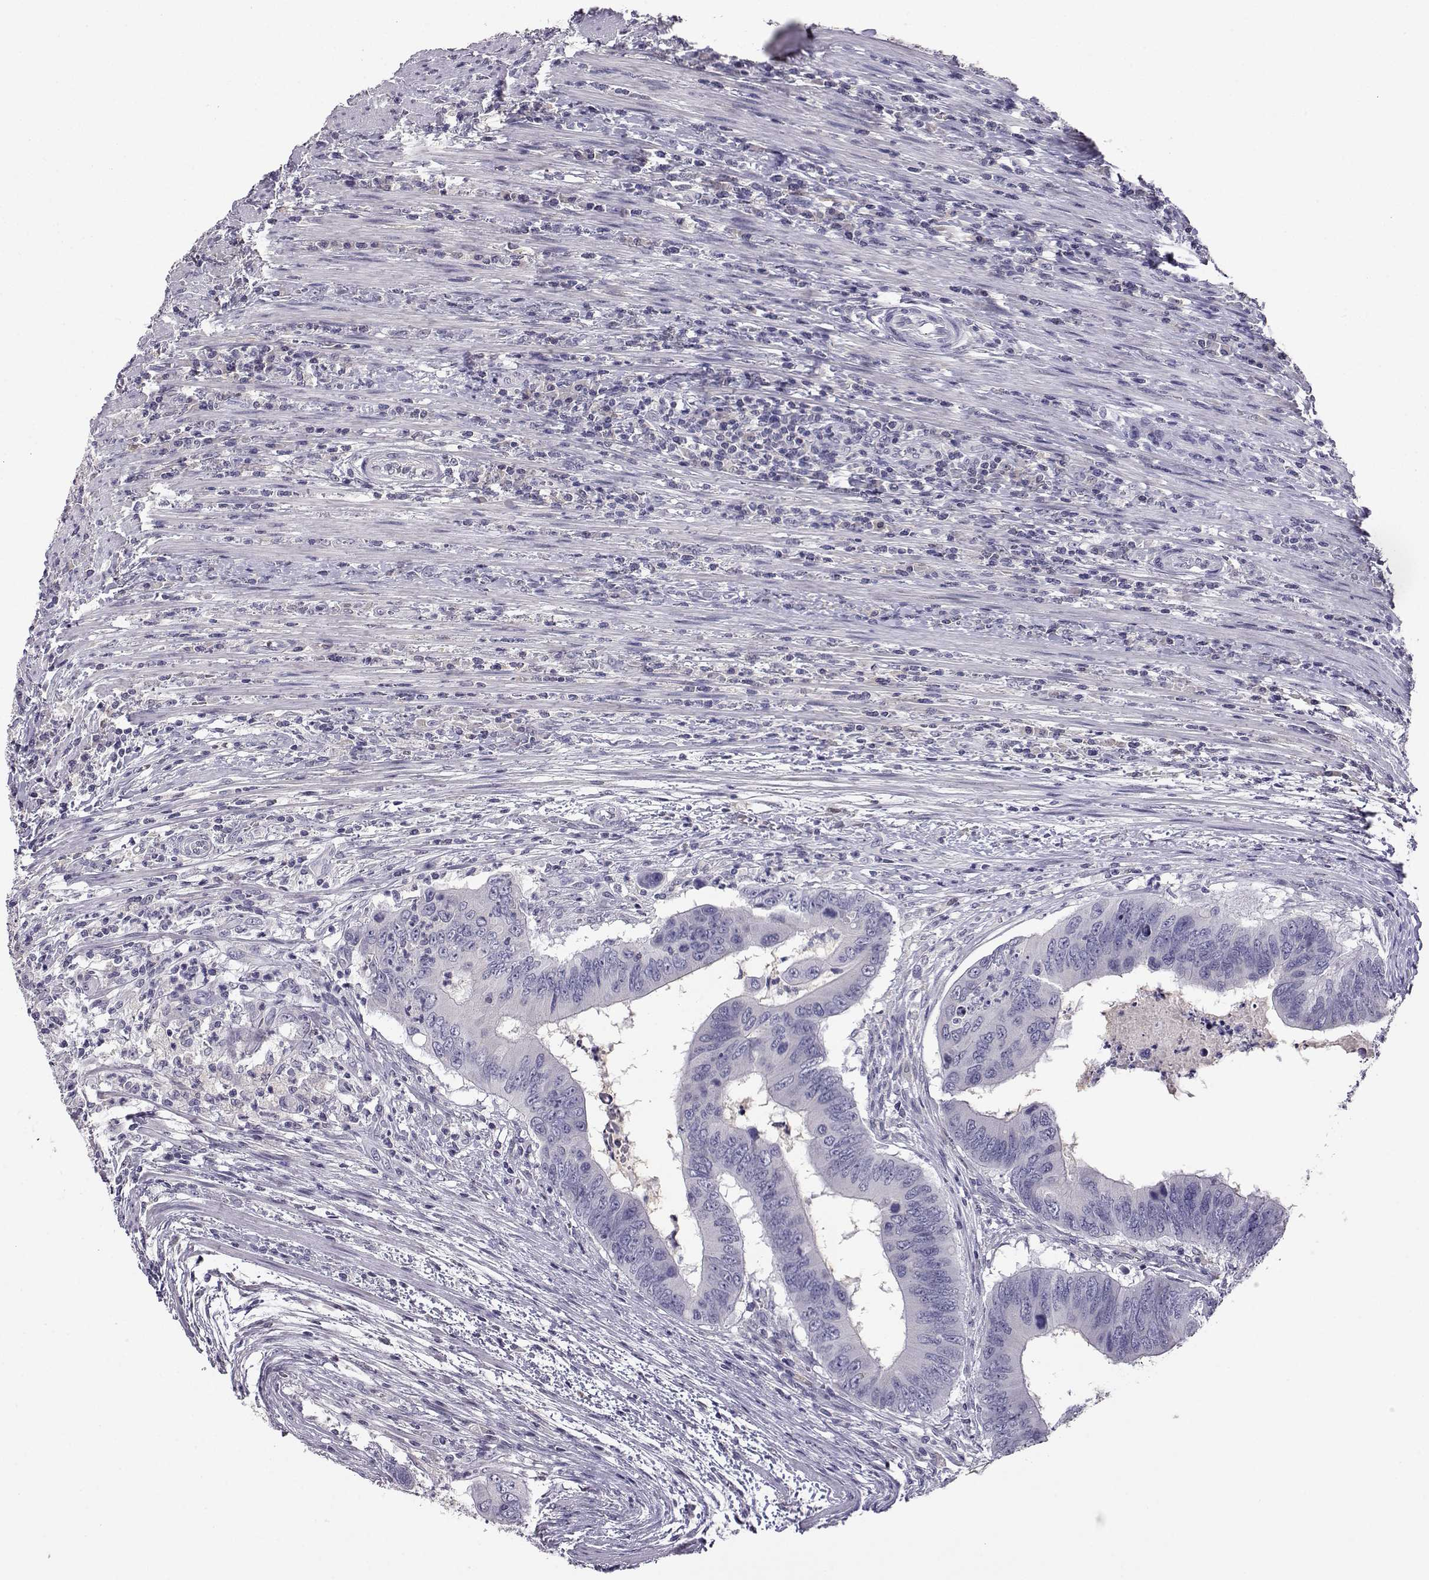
{"staining": {"intensity": "negative", "quantity": "none", "location": "none"}, "tissue": "colorectal cancer", "cell_type": "Tumor cells", "image_type": "cancer", "snomed": [{"axis": "morphology", "description": "Adenocarcinoma, NOS"}, {"axis": "topography", "description": "Colon"}], "caption": "A histopathology image of human colorectal adenocarcinoma is negative for staining in tumor cells. The staining was performed using DAB (3,3'-diaminobenzidine) to visualize the protein expression in brown, while the nuclei were stained in blue with hematoxylin (Magnification: 20x).", "gene": "AKR1B1", "patient": {"sex": "male", "age": 53}}